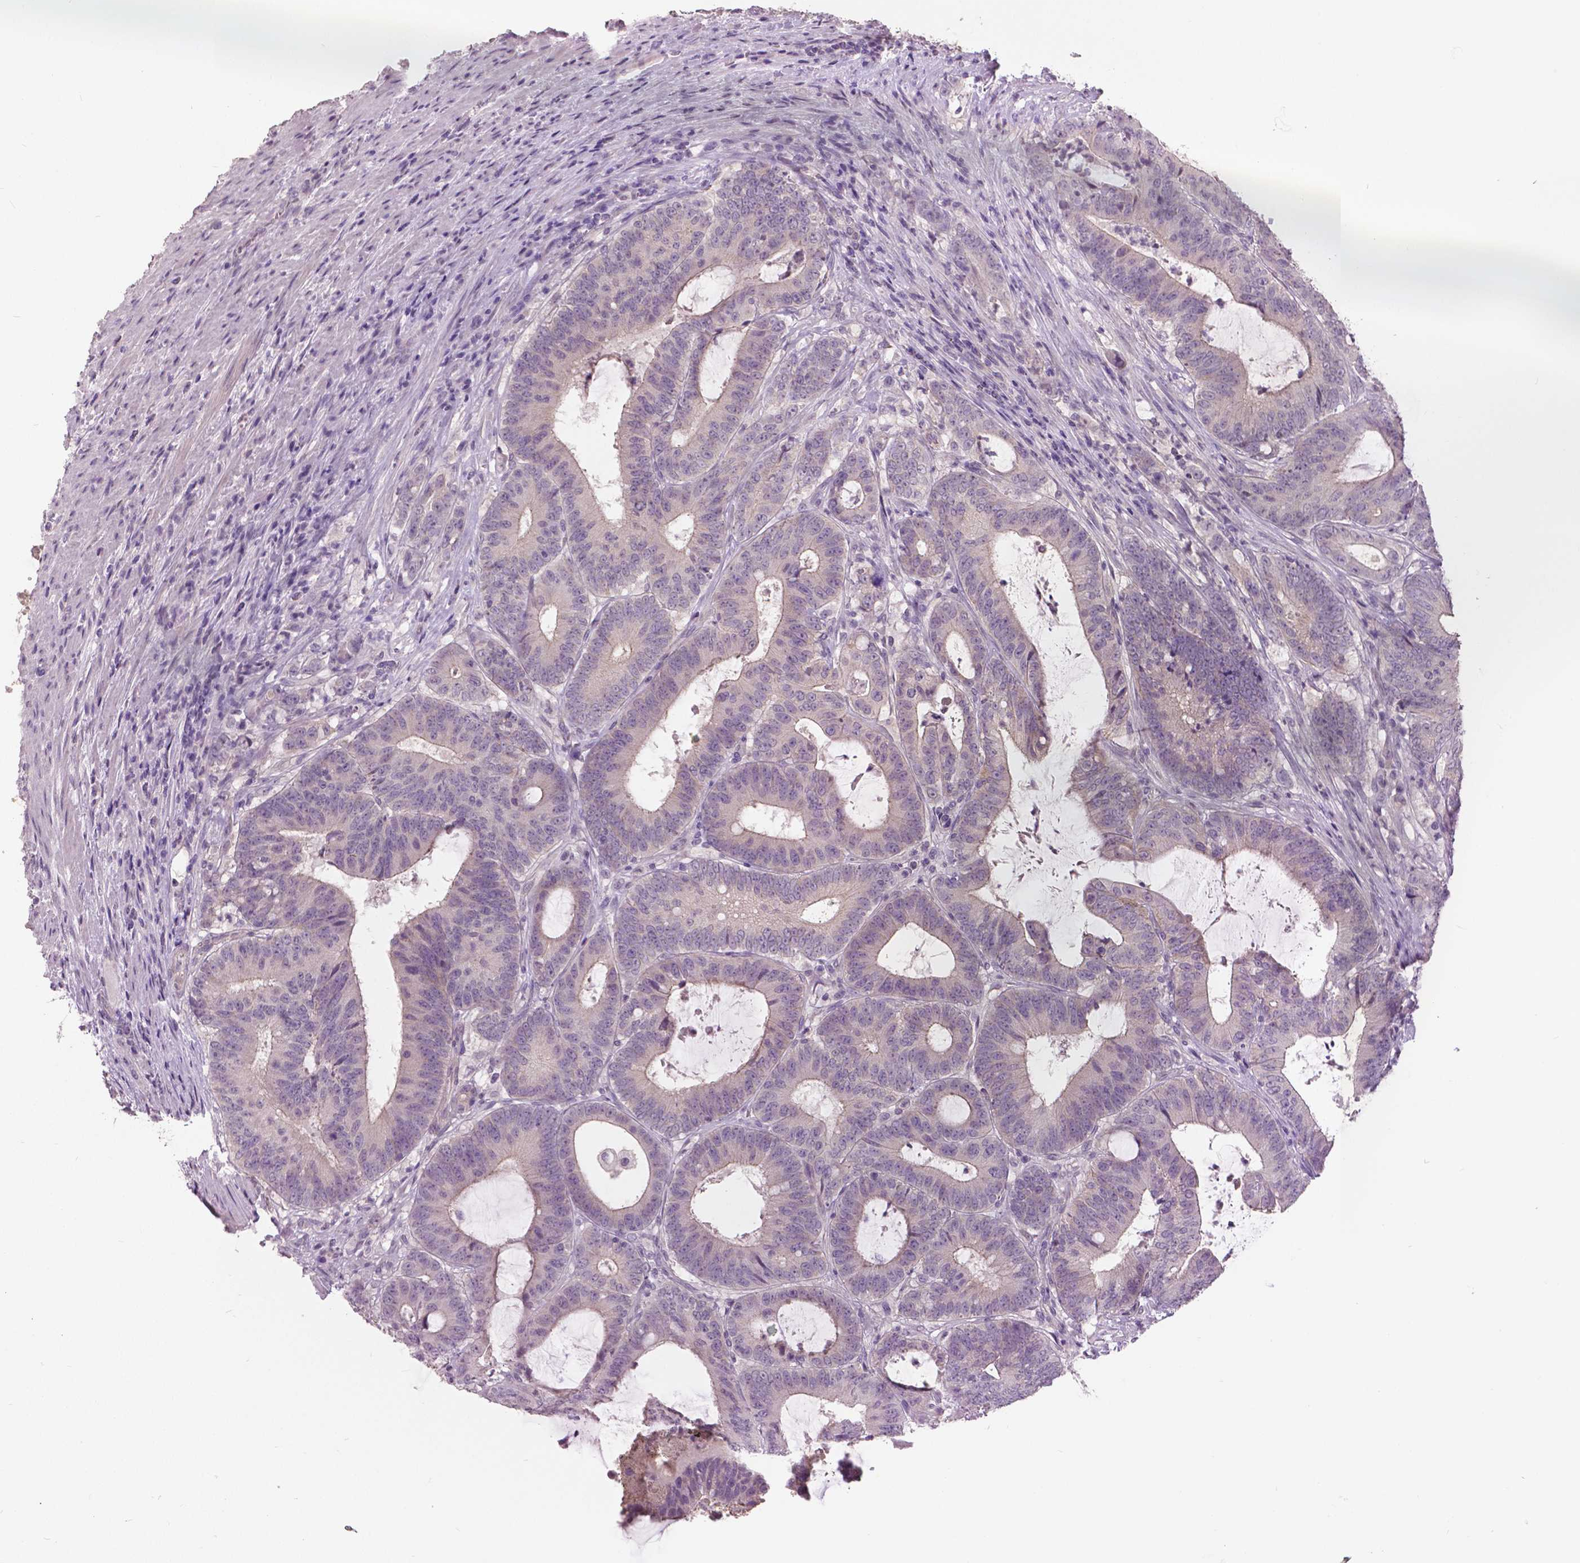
{"staining": {"intensity": "weak", "quantity": "<25%", "location": "cytoplasmic/membranous"}, "tissue": "colorectal cancer", "cell_type": "Tumor cells", "image_type": "cancer", "snomed": [{"axis": "morphology", "description": "Adenocarcinoma, NOS"}, {"axis": "topography", "description": "Colon"}], "caption": "A histopathology image of human colorectal adenocarcinoma is negative for staining in tumor cells.", "gene": "GRIN2A", "patient": {"sex": "female", "age": 43}}